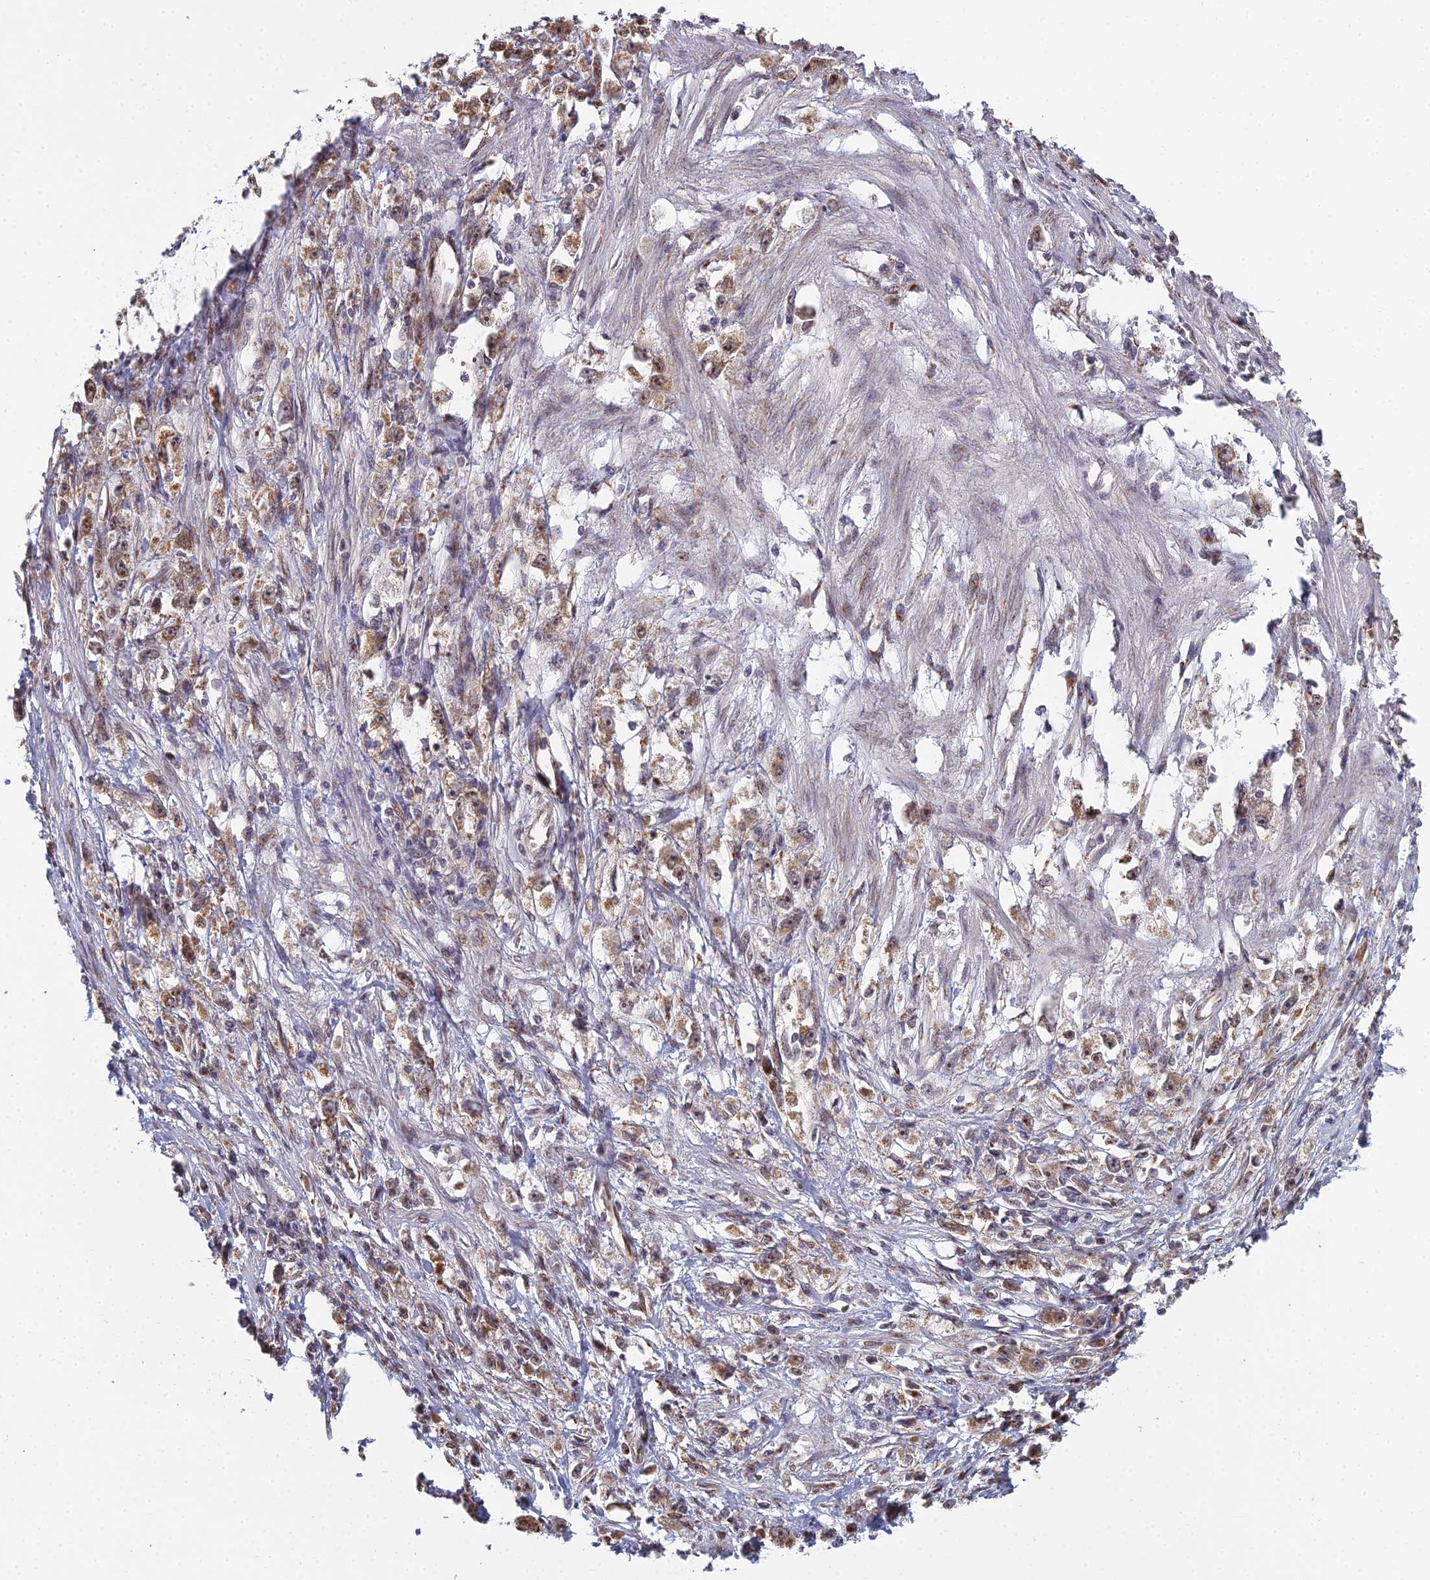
{"staining": {"intensity": "weak", "quantity": ">75%", "location": "cytoplasmic/membranous,nuclear"}, "tissue": "stomach cancer", "cell_type": "Tumor cells", "image_type": "cancer", "snomed": [{"axis": "morphology", "description": "Adenocarcinoma, NOS"}, {"axis": "topography", "description": "Stomach"}], "caption": "High-magnification brightfield microscopy of stomach adenocarcinoma stained with DAB (brown) and counterstained with hematoxylin (blue). tumor cells exhibit weak cytoplasmic/membranous and nuclear staining is appreciated in approximately>75% of cells.", "gene": "MEOX1", "patient": {"sex": "female", "age": 59}}